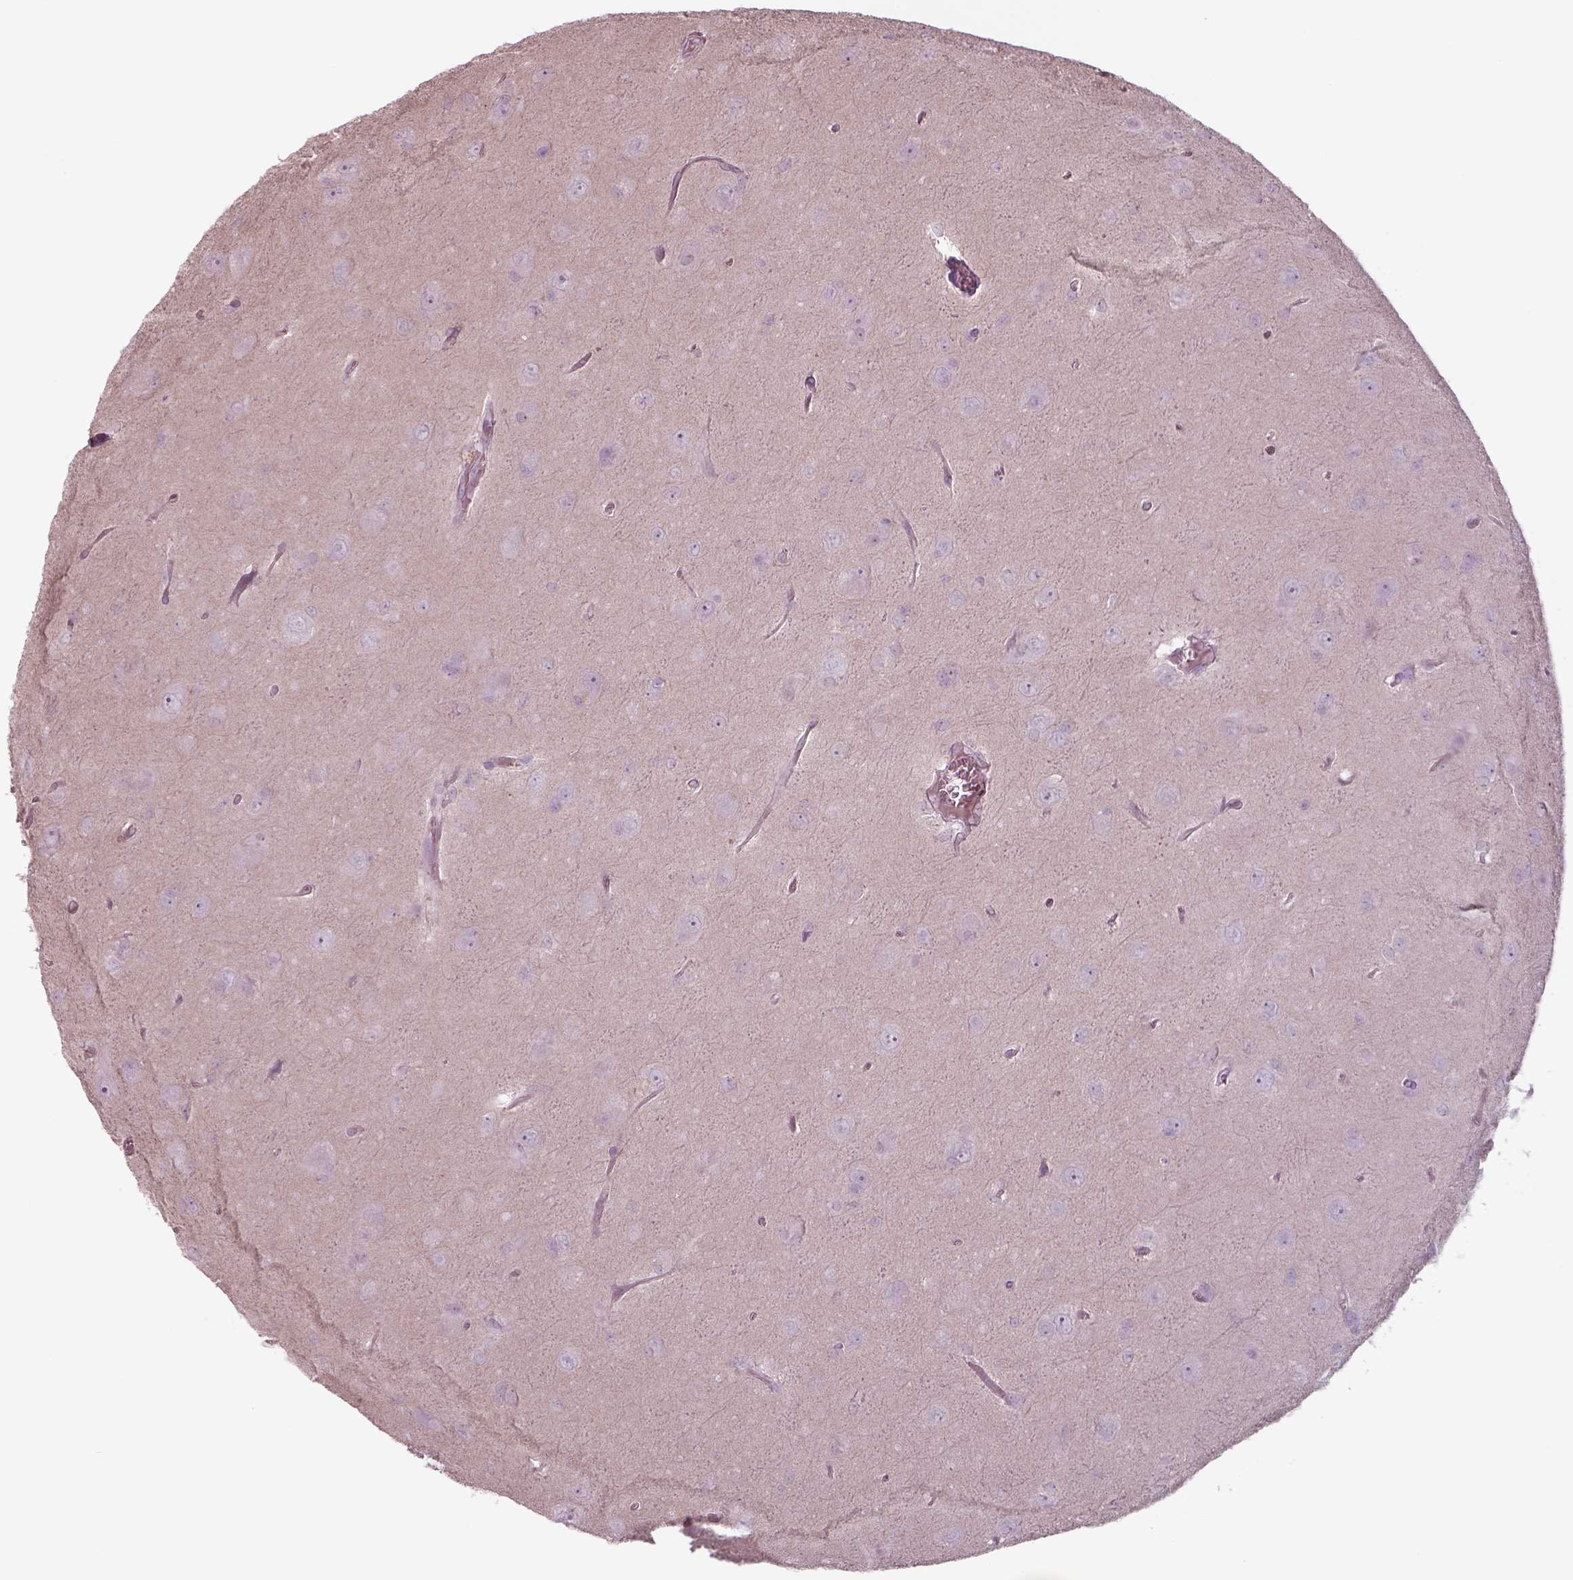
{"staining": {"intensity": "negative", "quantity": "none", "location": "none"}, "tissue": "glioma", "cell_type": "Tumor cells", "image_type": "cancer", "snomed": [{"axis": "morphology", "description": "Glioma, malignant, Low grade"}, {"axis": "topography", "description": "Brain"}], "caption": "Tumor cells are negative for brown protein staining in glioma.", "gene": "SEPTIN14", "patient": {"sex": "male", "age": 58}}